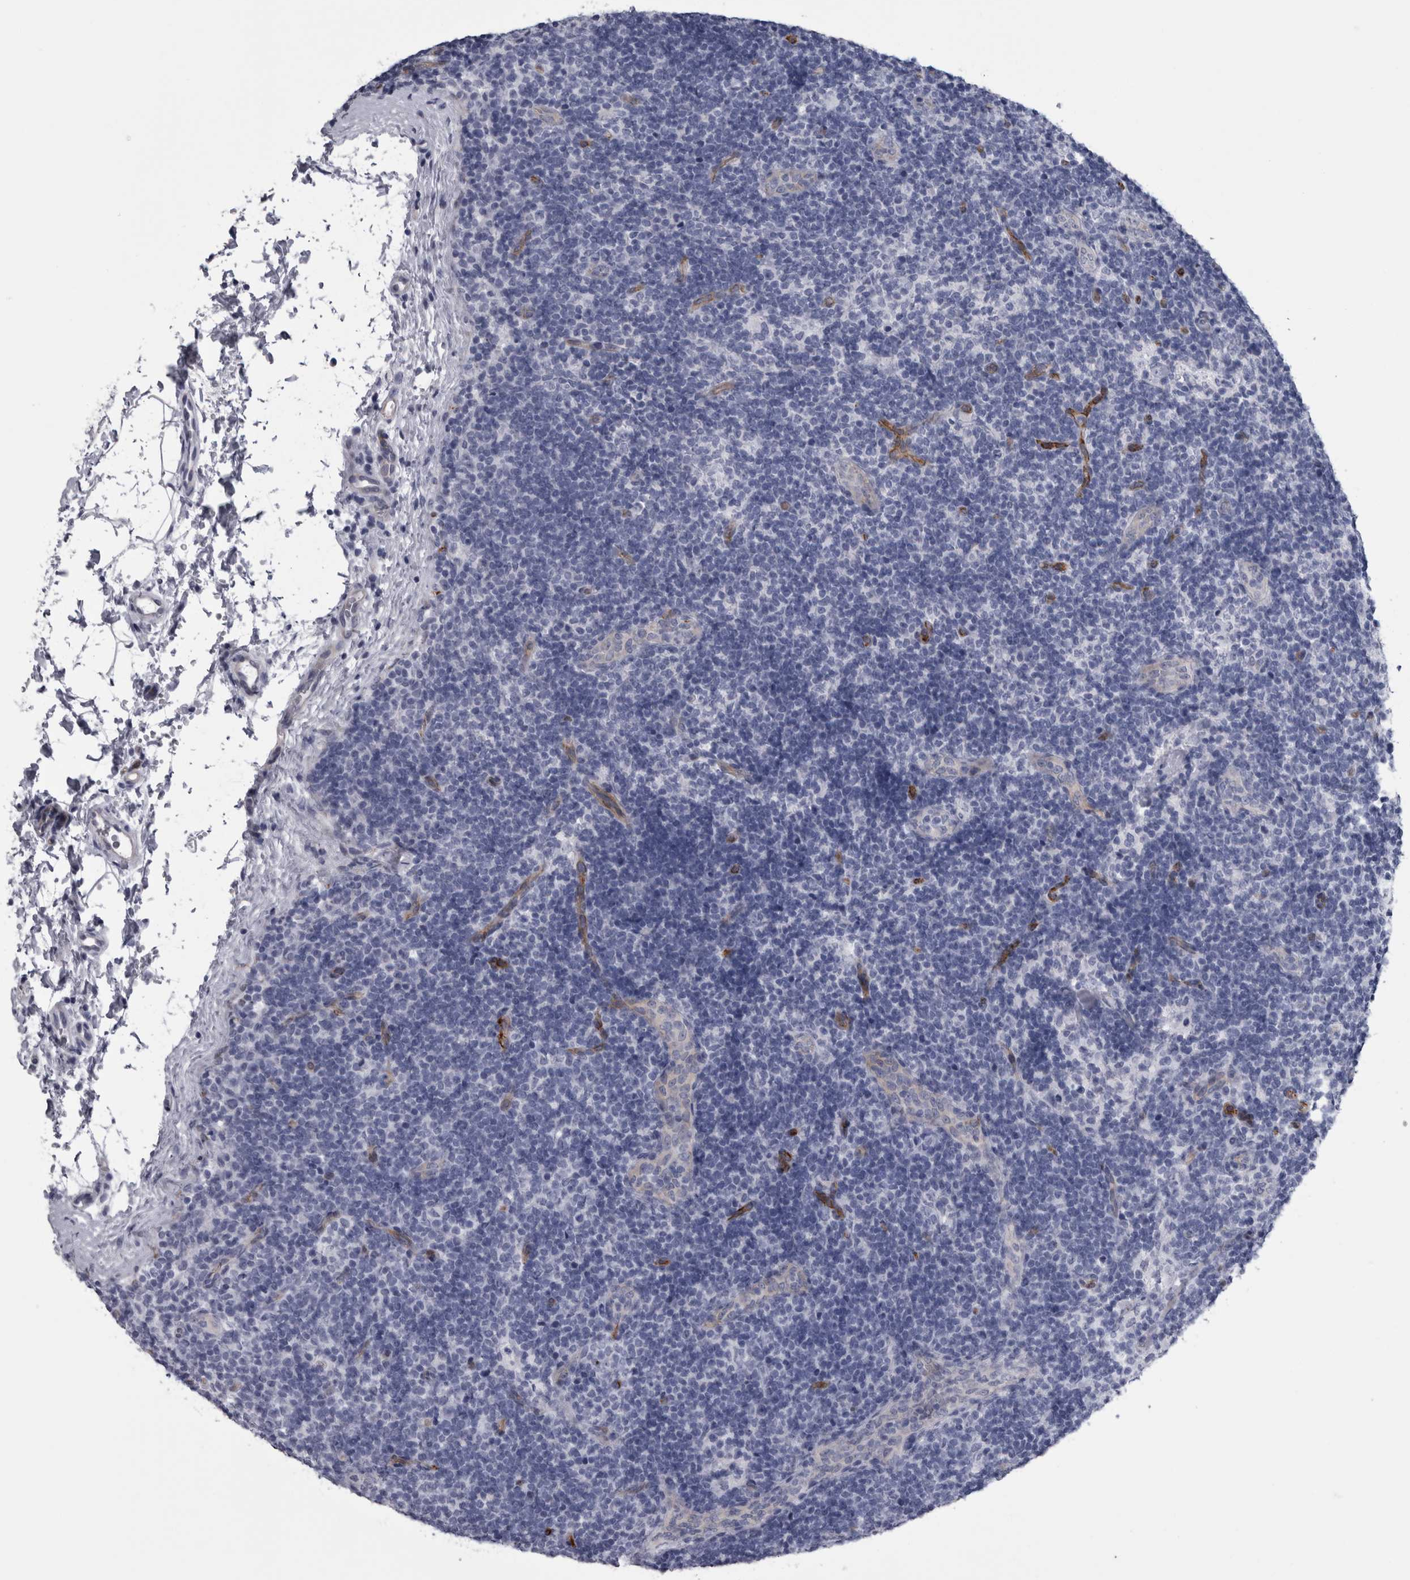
{"staining": {"intensity": "negative", "quantity": "none", "location": "none"}, "tissue": "lymph node", "cell_type": "Germinal center cells", "image_type": "normal", "snomed": [{"axis": "morphology", "description": "Normal tissue, NOS"}, {"axis": "topography", "description": "Lymph node"}], "caption": "Immunohistochemical staining of benign lymph node exhibits no significant staining in germinal center cells.", "gene": "VWDE", "patient": {"sex": "female", "age": 22}}